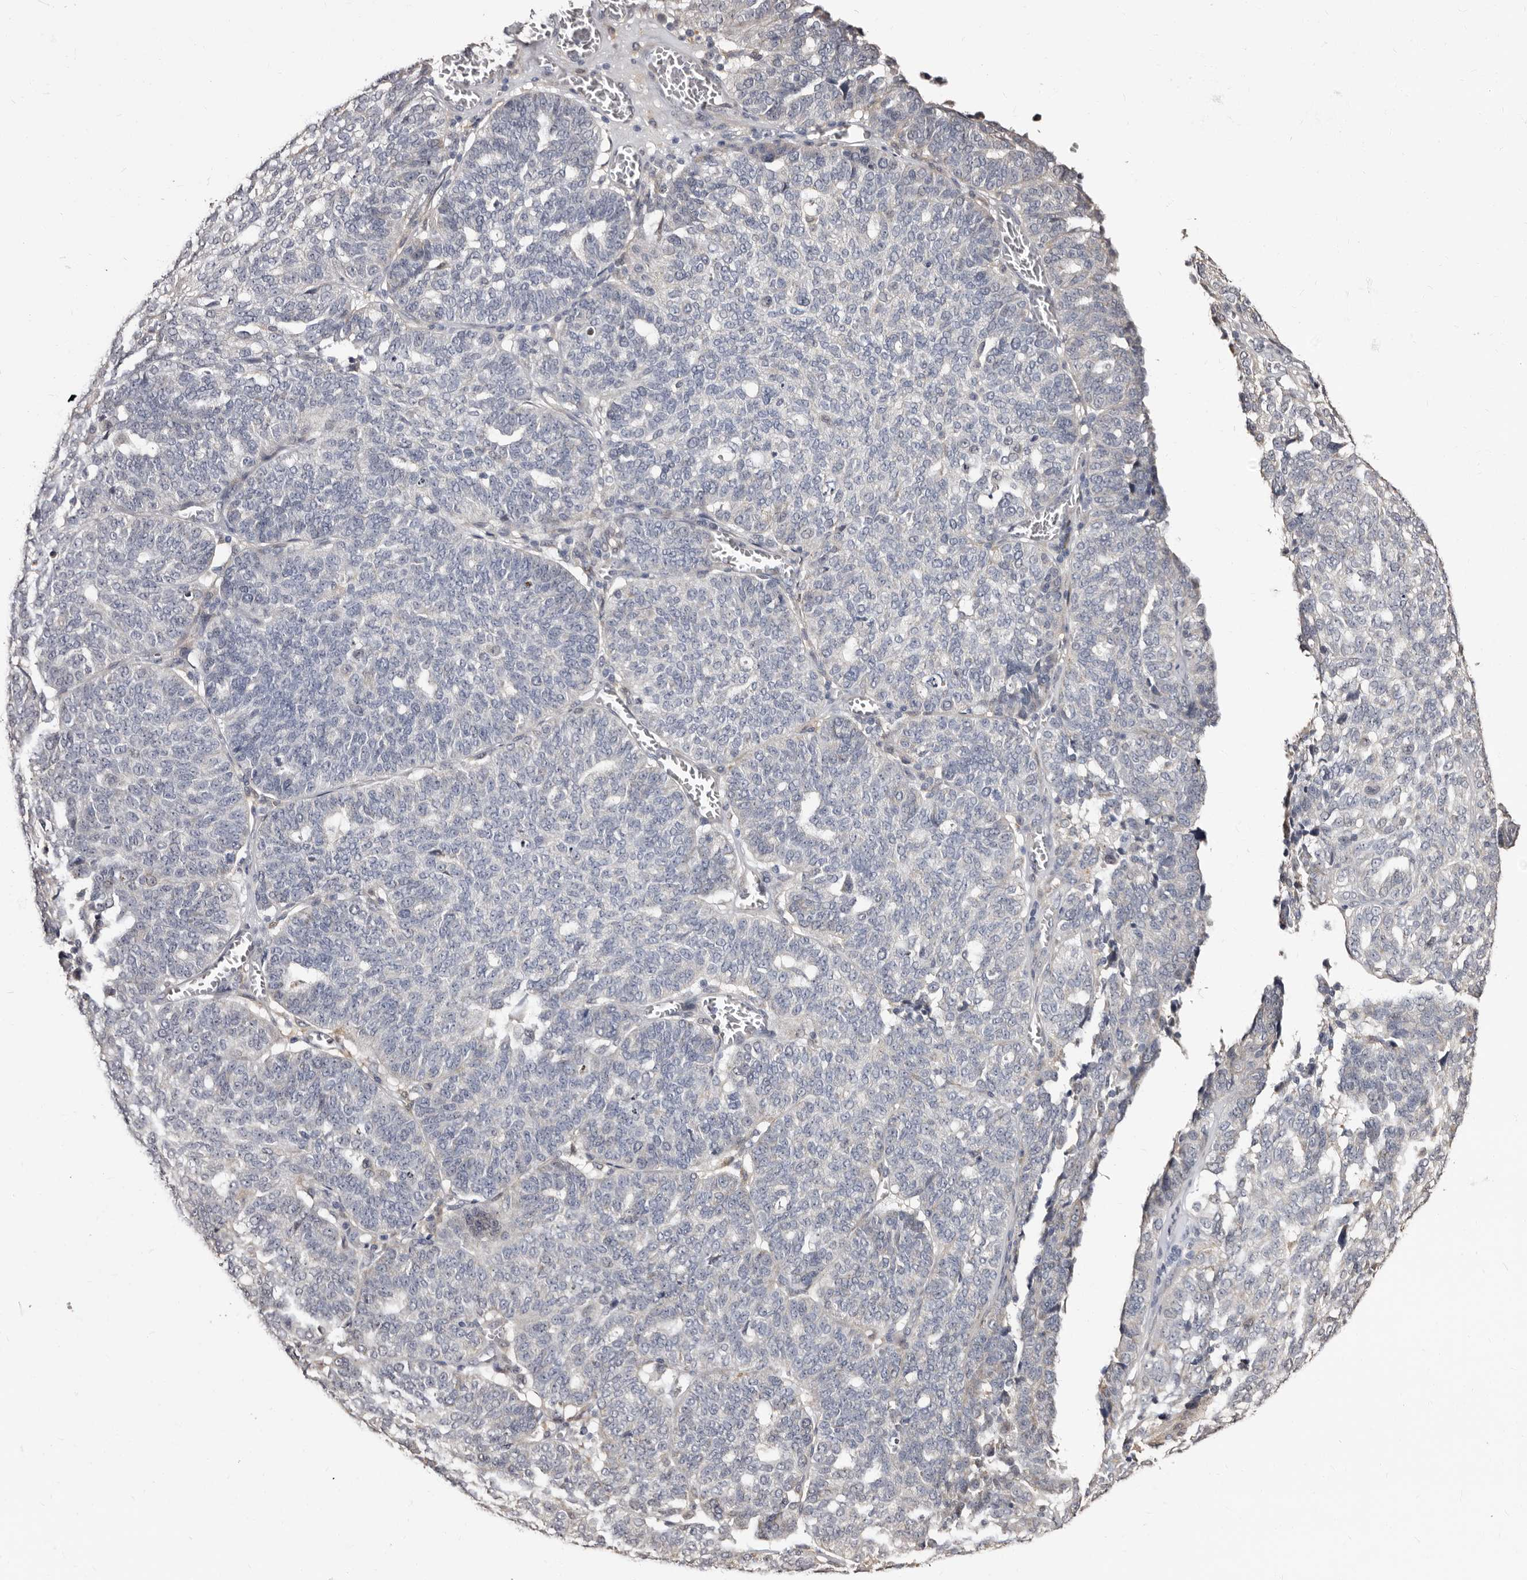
{"staining": {"intensity": "negative", "quantity": "none", "location": "none"}, "tissue": "ovarian cancer", "cell_type": "Tumor cells", "image_type": "cancer", "snomed": [{"axis": "morphology", "description": "Cystadenocarcinoma, serous, NOS"}, {"axis": "topography", "description": "Ovary"}], "caption": "Tumor cells are negative for protein expression in human serous cystadenocarcinoma (ovarian).", "gene": "PTAFR", "patient": {"sex": "female", "age": 59}}